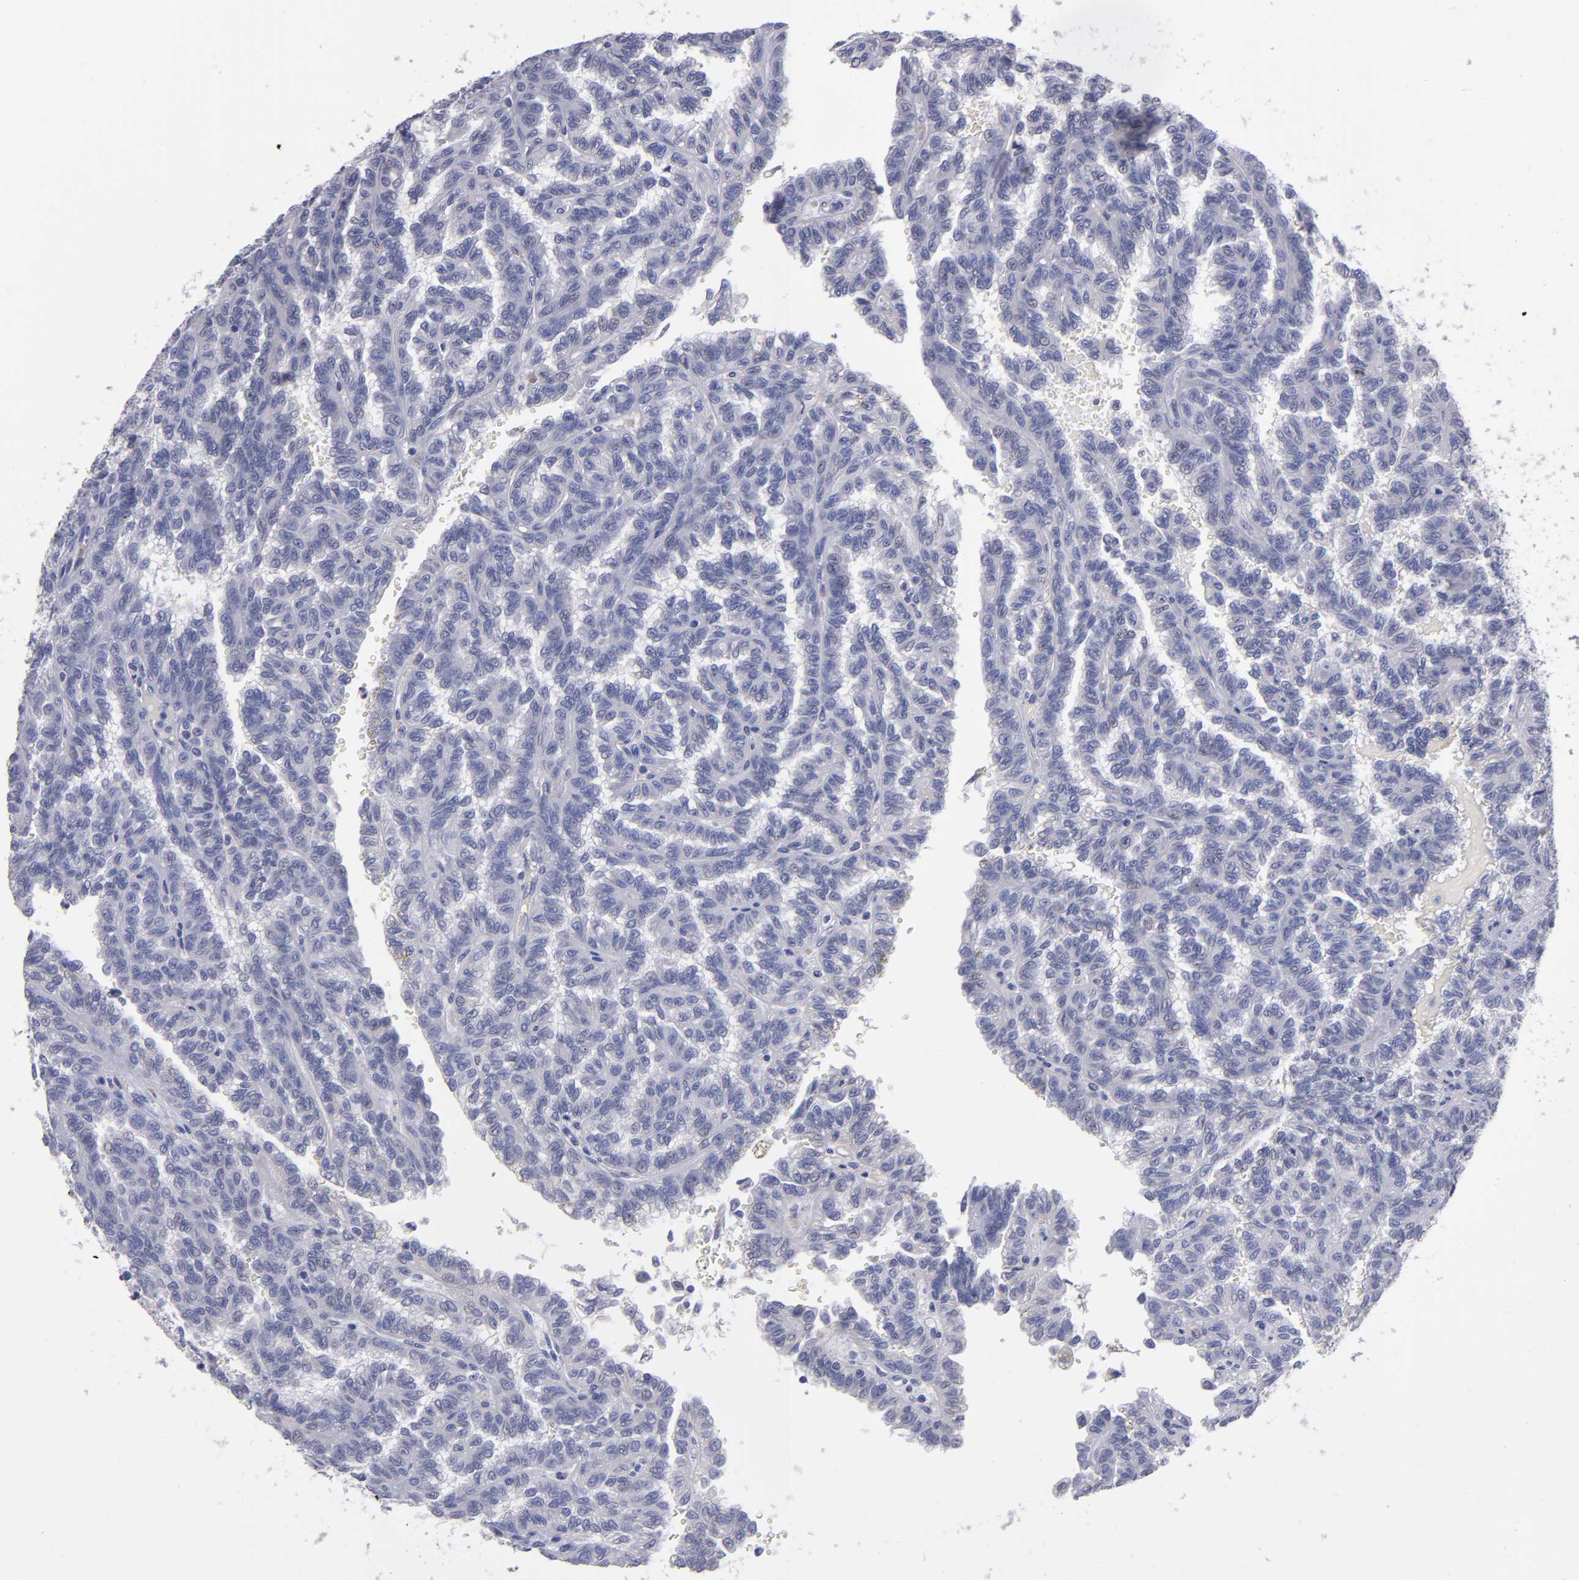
{"staining": {"intensity": "negative", "quantity": "none", "location": "none"}, "tissue": "renal cancer", "cell_type": "Tumor cells", "image_type": "cancer", "snomed": [{"axis": "morphology", "description": "Inflammation, NOS"}, {"axis": "morphology", "description": "Adenocarcinoma, NOS"}, {"axis": "topography", "description": "Kidney"}], "caption": "Immunohistochemistry photomicrograph of neoplastic tissue: renal cancer stained with DAB displays no significant protein positivity in tumor cells. (DAB immunohistochemistry with hematoxylin counter stain).", "gene": "CDH3", "patient": {"sex": "male", "age": 68}}